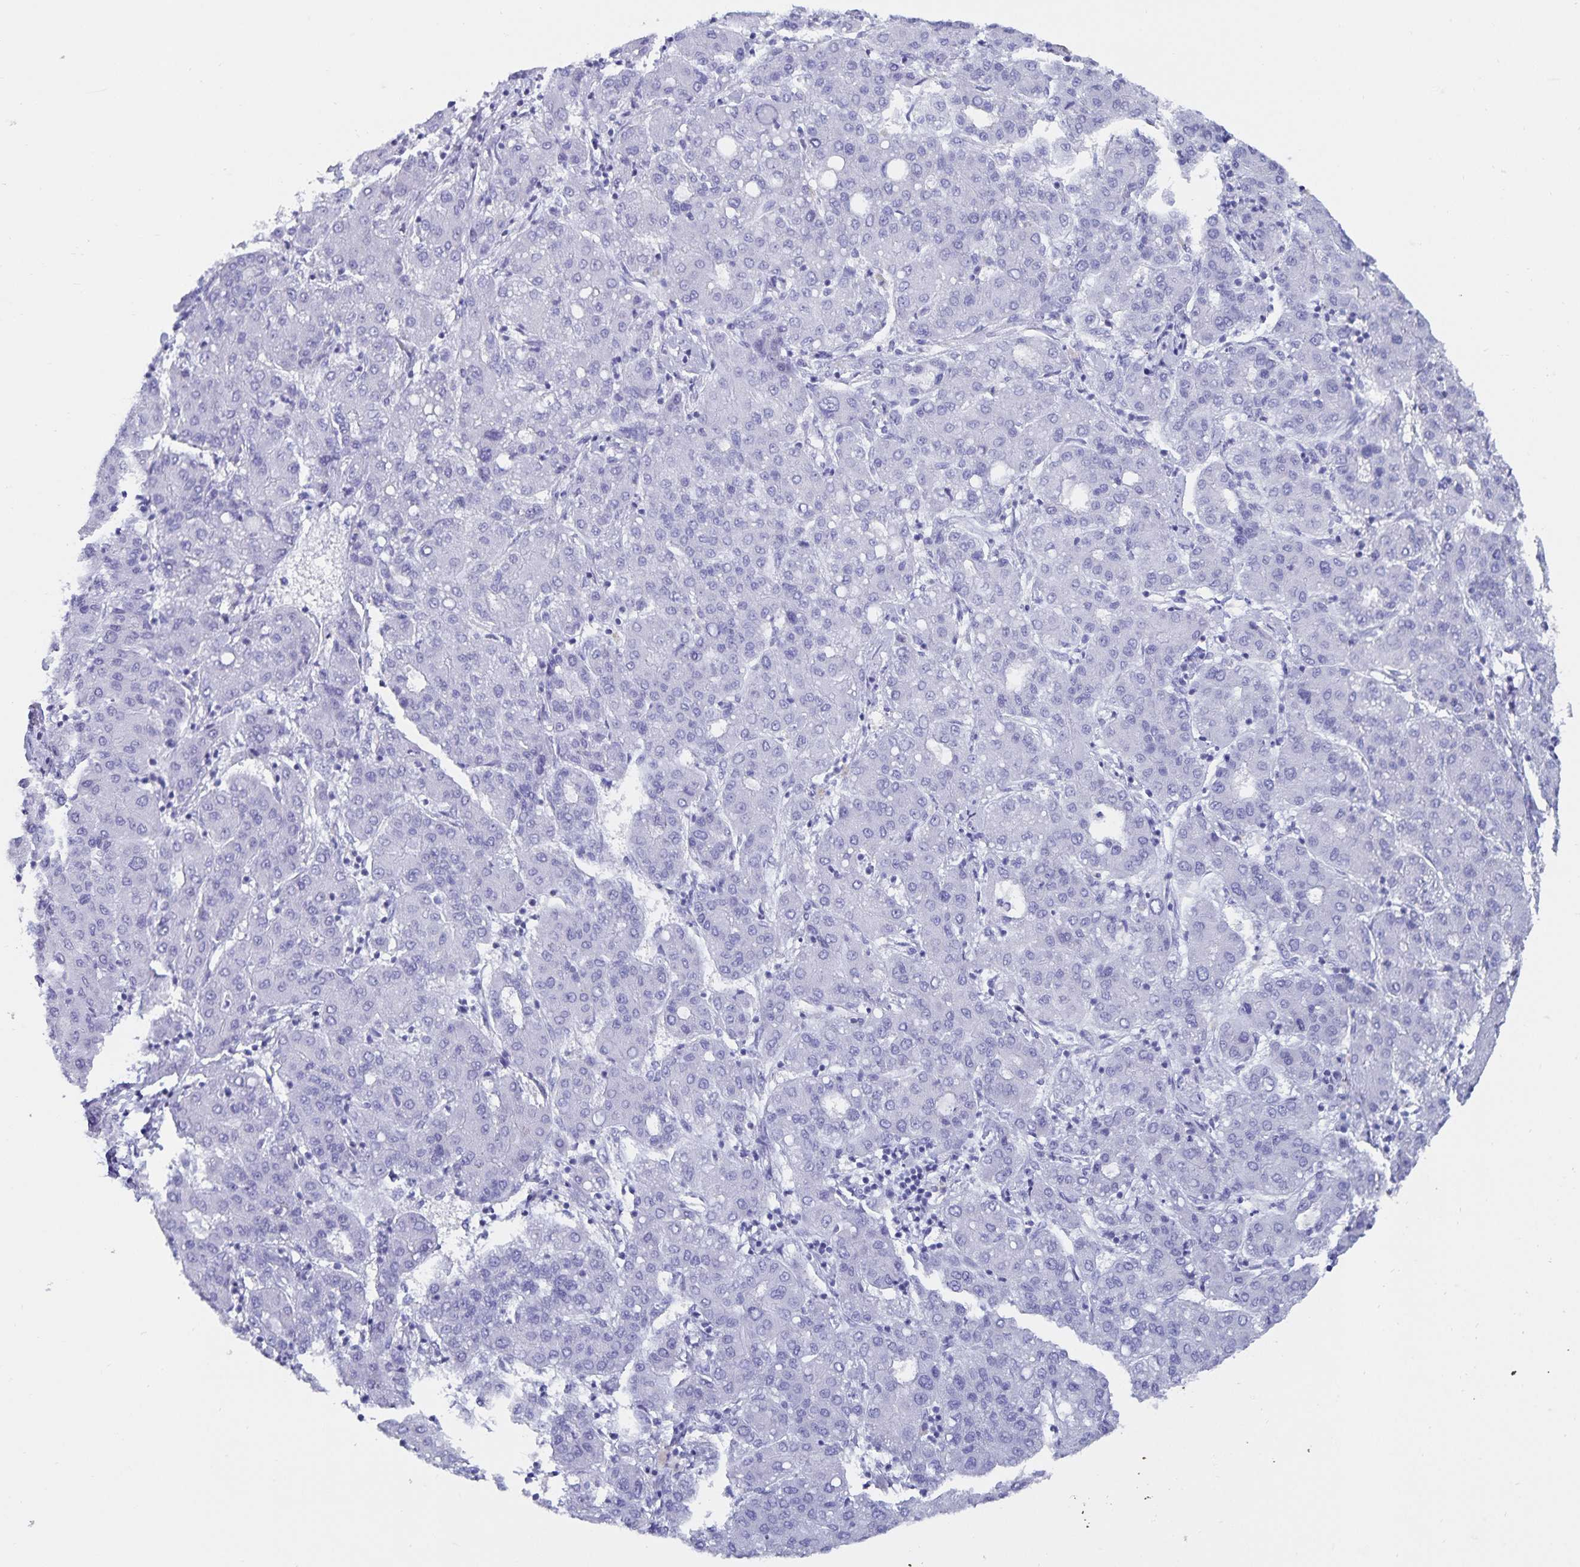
{"staining": {"intensity": "negative", "quantity": "none", "location": "none"}, "tissue": "liver cancer", "cell_type": "Tumor cells", "image_type": "cancer", "snomed": [{"axis": "morphology", "description": "Carcinoma, Hepatocellular, NOS"}, {"axis": "topography", "description": "Liver"}], "caption": "Immunohistochemical staining of human liver hepatocellular carcinoma demonstrates no significant staining in tumor cells.", "gene": "C19orf73", "patient": {"sex": "male", "age": 65}}